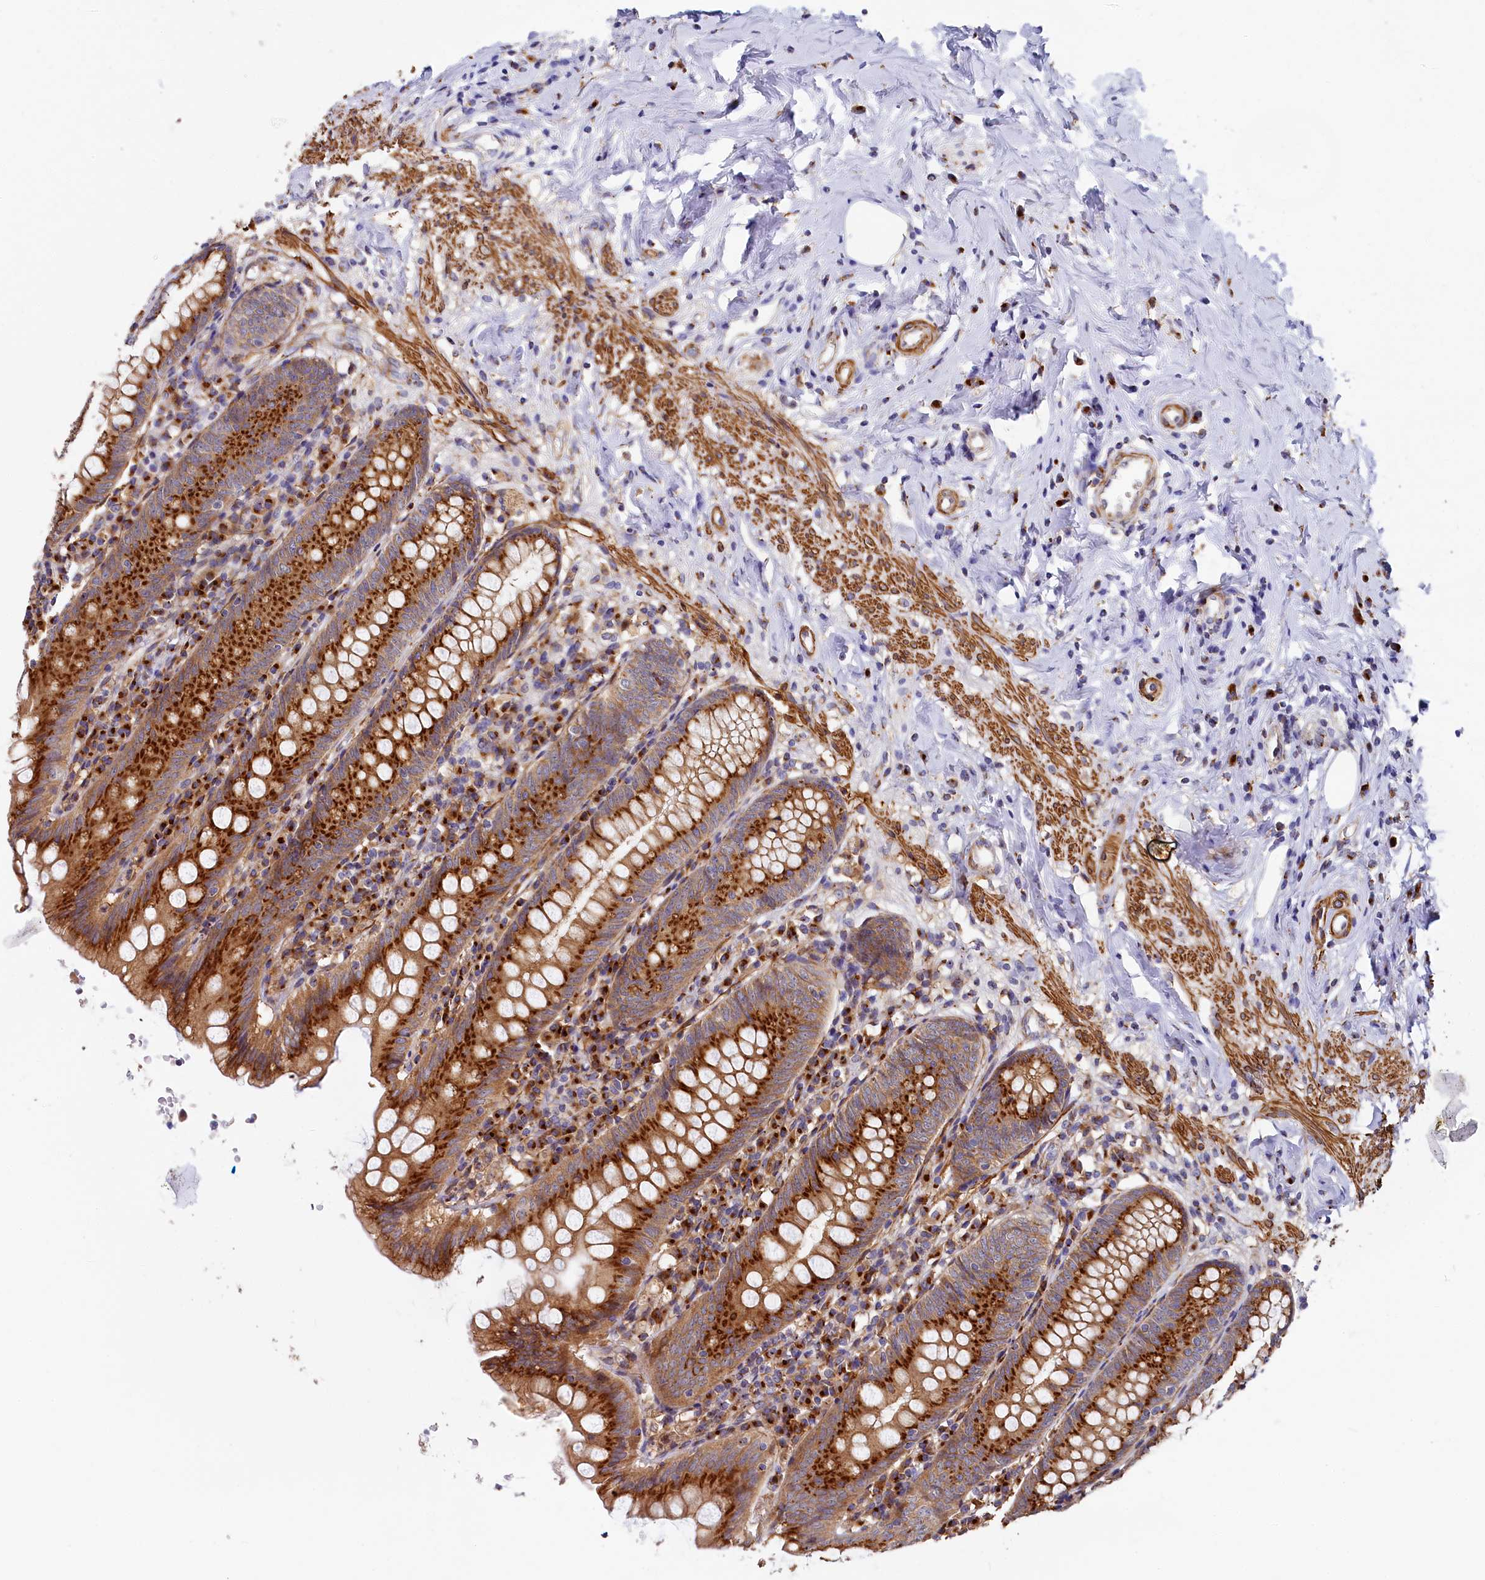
{"staining": {"intensity": "strong", "quantity": ">75%", "location": "cytoplasmic/membranous"}, "tissue": "appendix", "cell_type": "Glandular cells", "image_type": "normal", "snomed": [{"axis": "morphology", "description": "Normal tissue, NOS"}, {"axis": "topography", "description": "Appendix"}], "caption": "This micrograph demonstrates benign appendix stained with immunohistochemistry to label a protein in brown. The cytoplasmic/membranous of glandular cells show strong positivity for the protein. Nuclei are counter-stained blue.", "gene": "BET1L", "patient": {"sex": "female", "age": 54}}